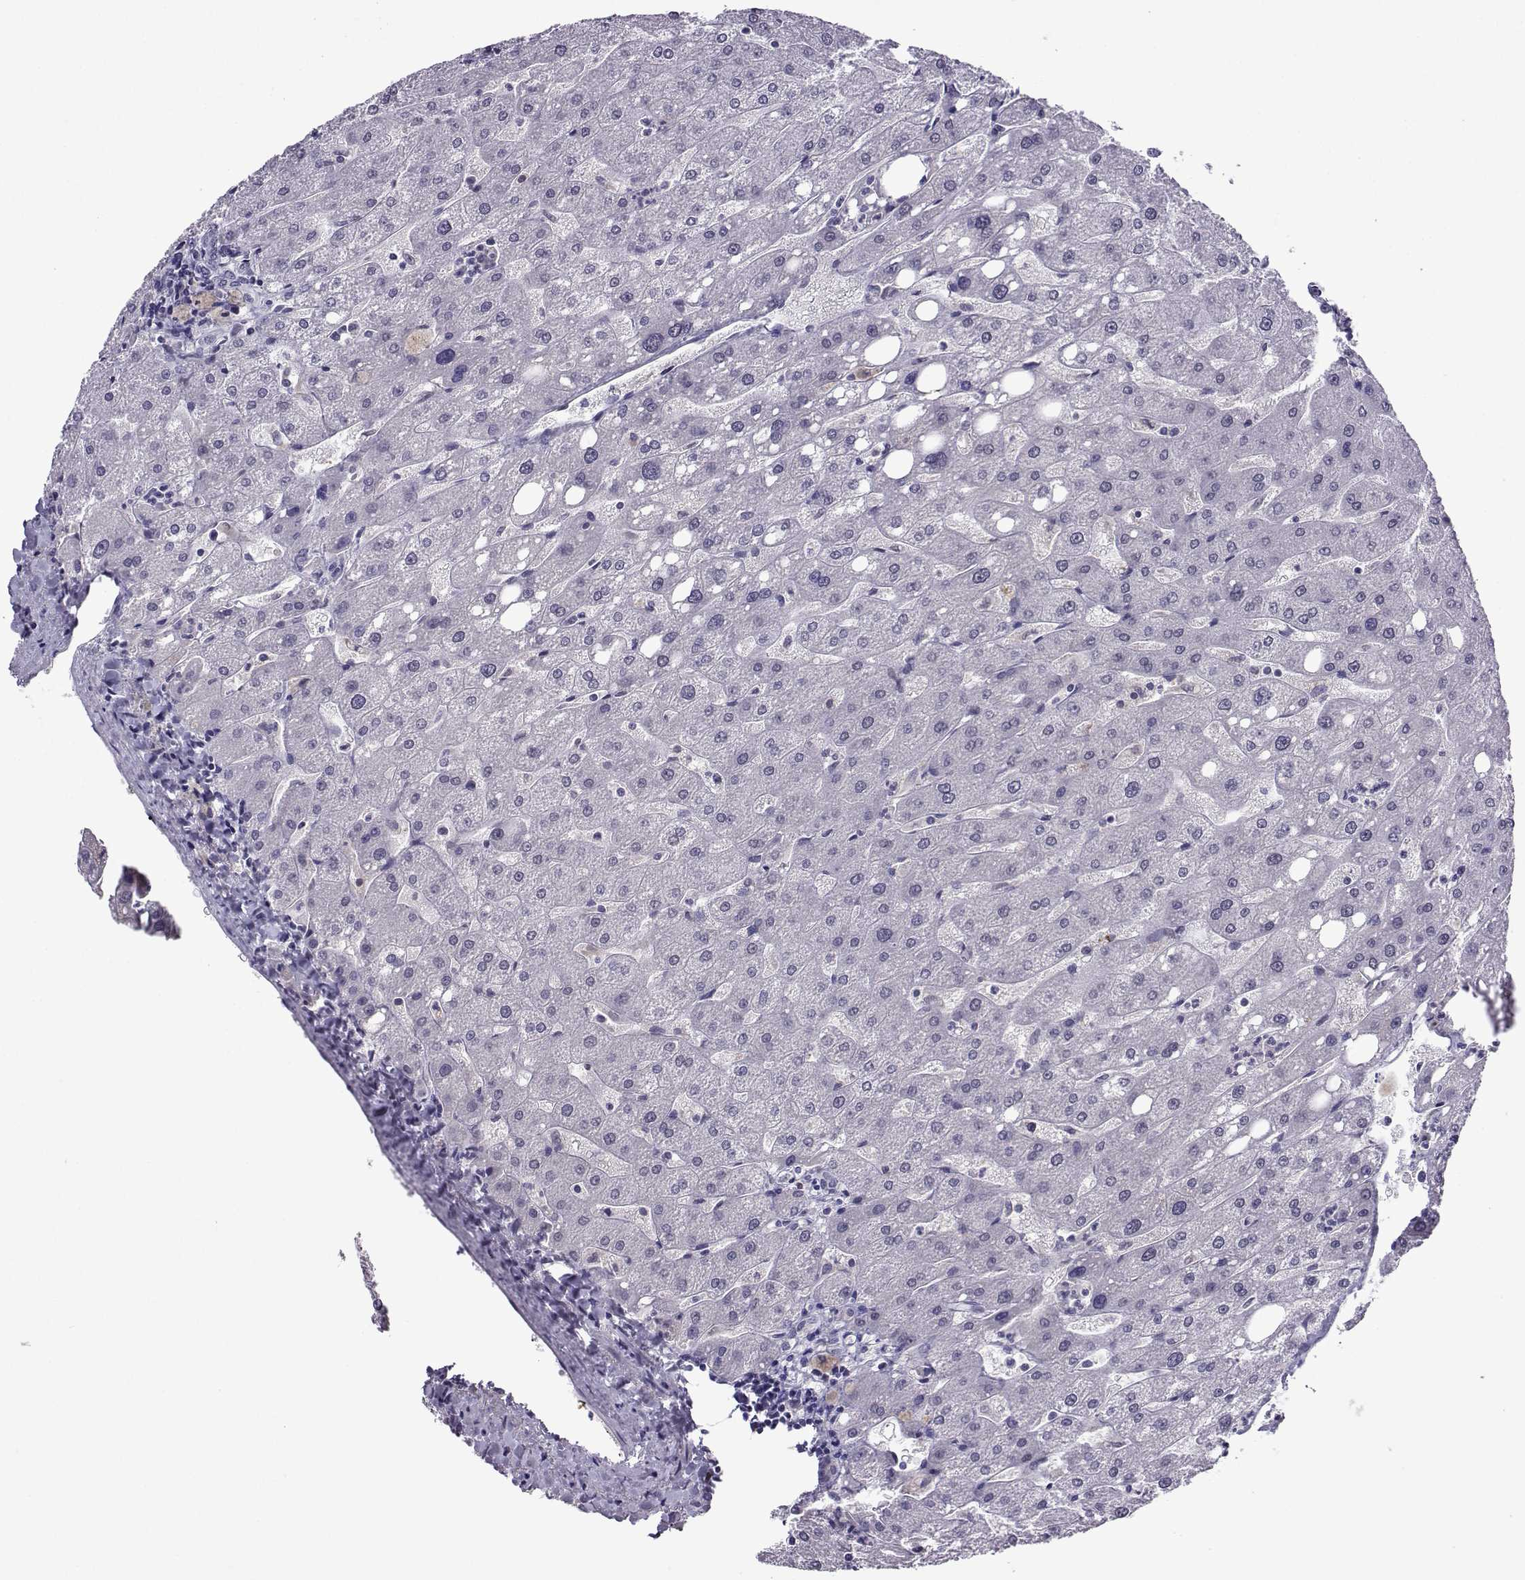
{"staining": {"intensity": "negative", "quantity": "none", "location": "none"}, "tissue": "liver", "cell_type": "Cholangiocytes", "image_type": "normal", "snomed": [{"axis": "morphology", "description": "Normal tissue, NOS"}, {"axis": "topography", "description": "Liver"}], "caption": "The photomicrograph shows no staining of cholangiocytes in normal liver.", "gene": "DDX20", "patient": {"sex": "male", "age": 67}}